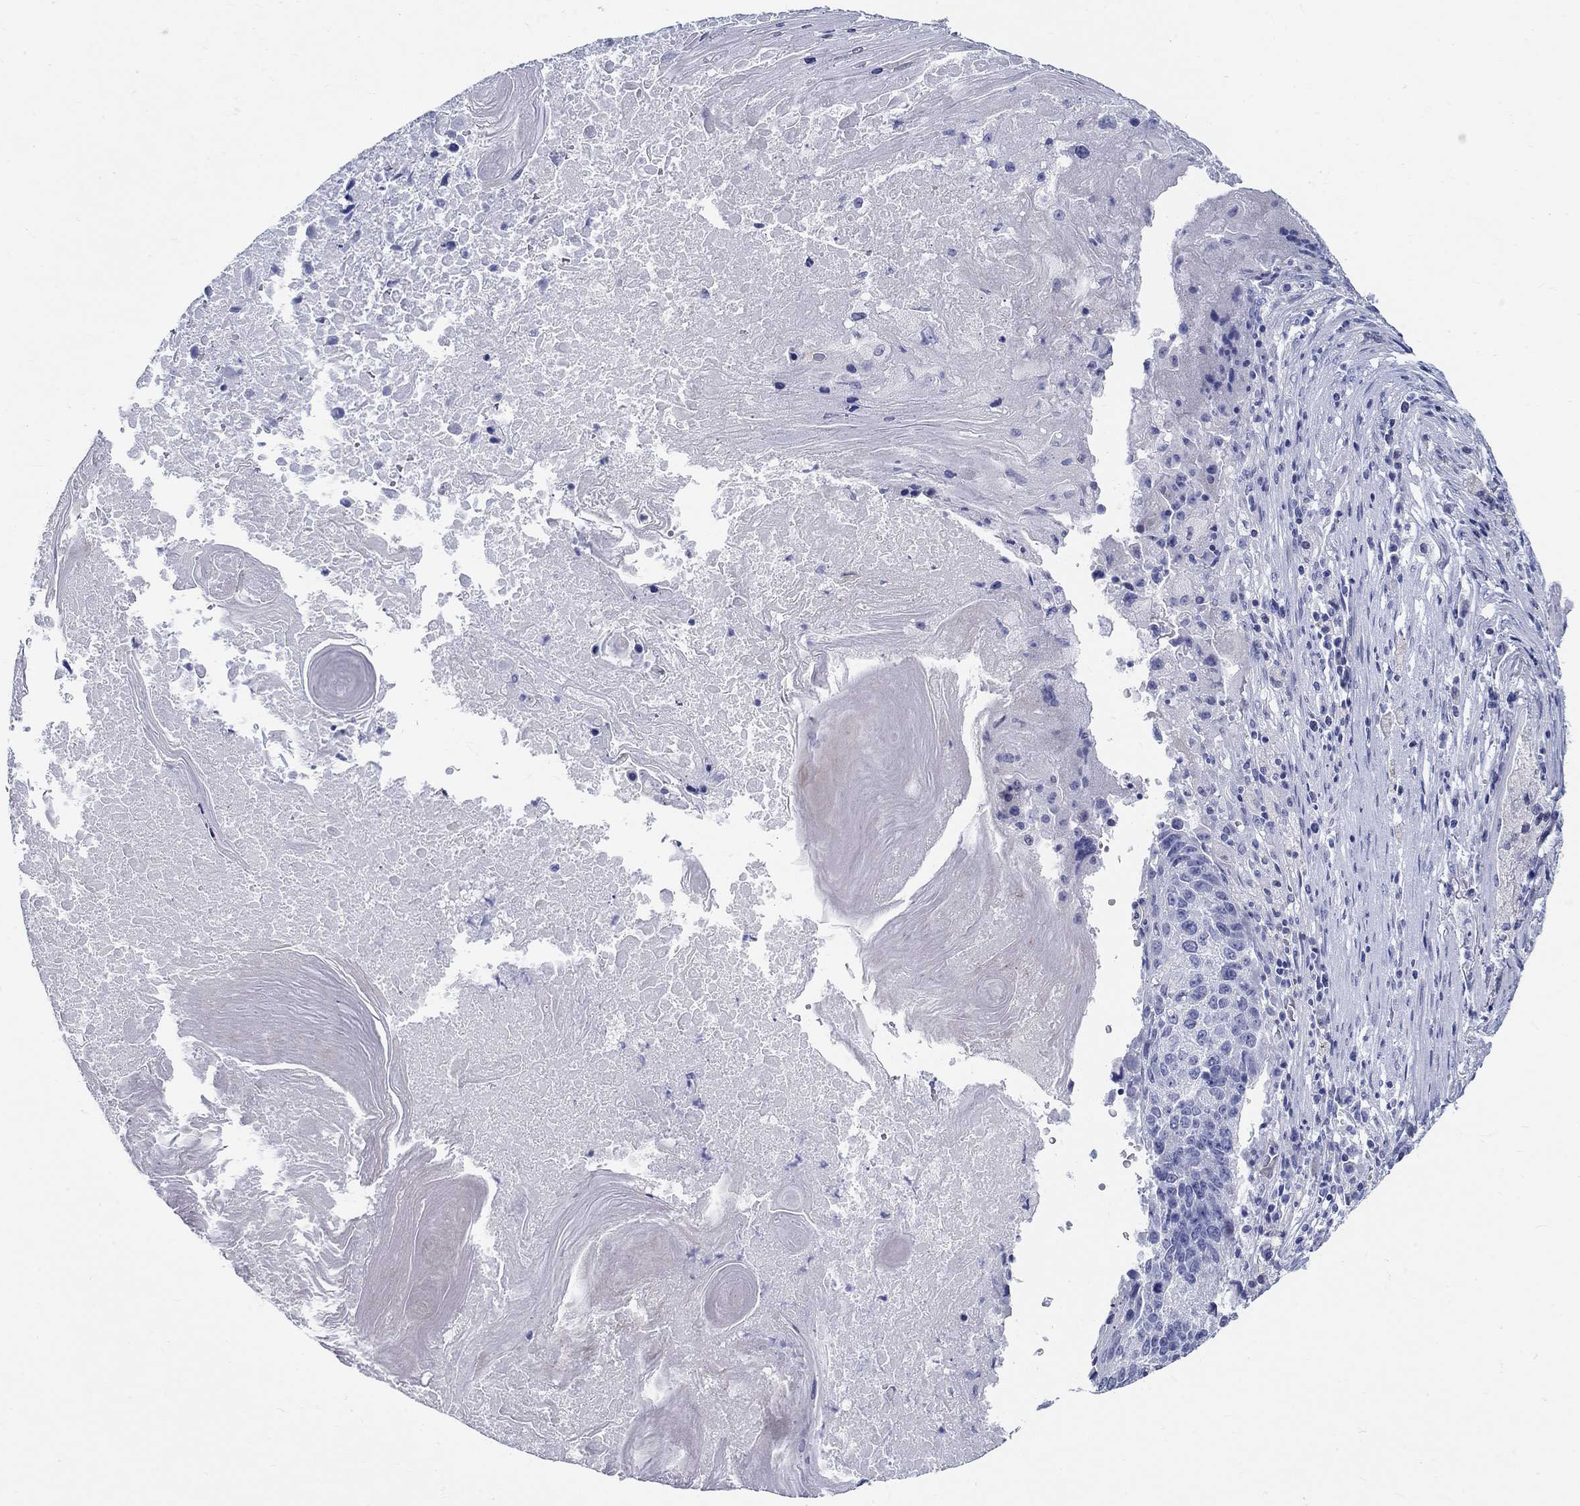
{"staining": {"intensity": "negative", "quantity": "none", "location": "none"}, "tissue": "lung cancer", "cell_type": "Tumor cells", "image_type": "cancer", "snomed": [{"axis": "morphology", "description": "Squamous cell carcinoma, NOS"}, {"axis": "topography", "description": "Lung"}], "caption": "Immunohistochemical staining of human lung squamous cell carcinoma demonstrates no significant positivity in tumor cells. The staining was performed using DAB (3,3'-diaminobenzidine) to visualize the protein expression in brown, while the nuclei were stained in blue with hematoxylin (Magnification: 20x).", "gene": "CRYGS", "patient": {"sex": "male", "age": 73}}